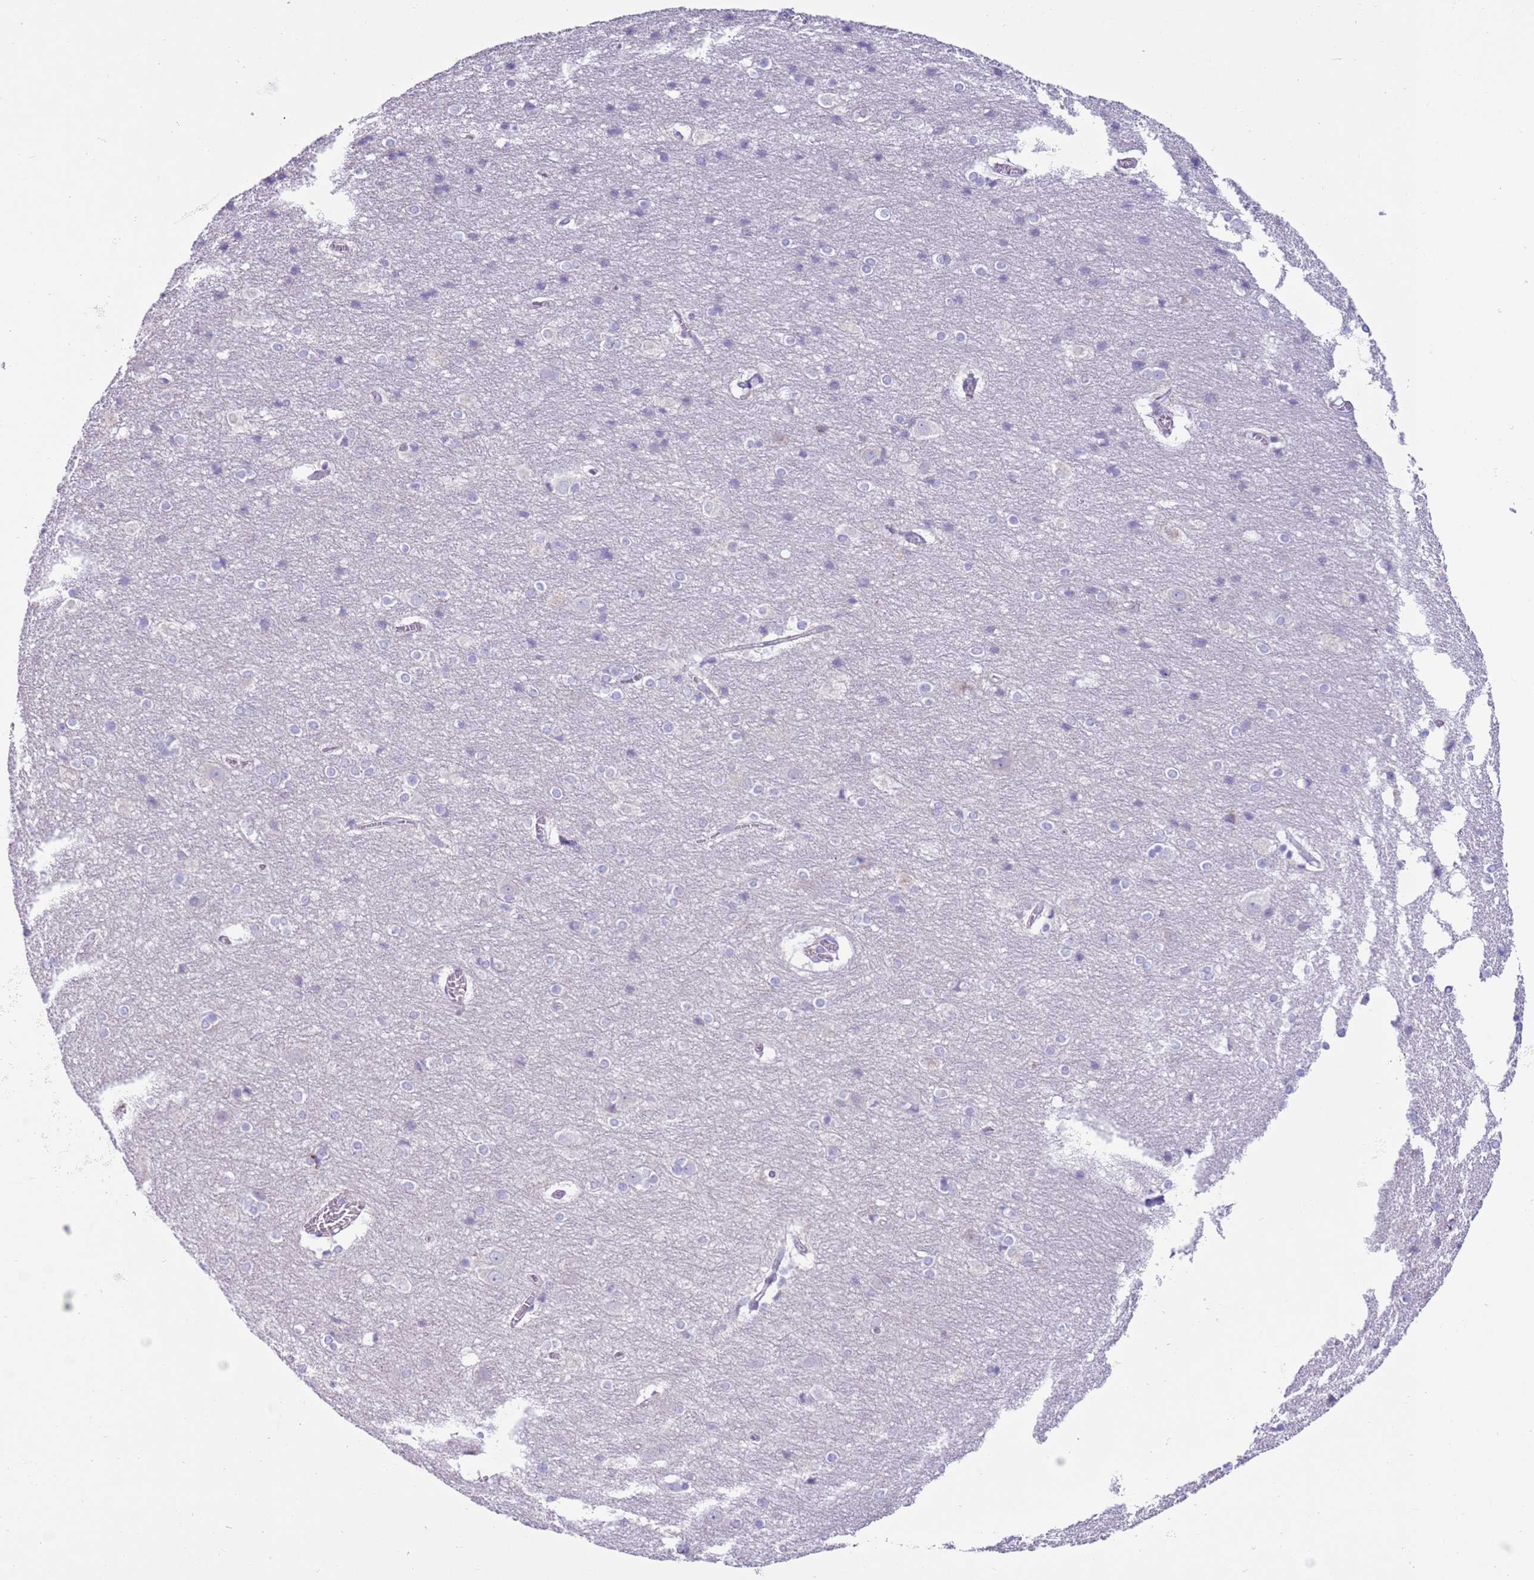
{"staining": {"intensity": "negative", "quantity": "none", "location": "none"}, "tissue": "cerebral cortex", "cell_type": "Endothelial cells", "image_type": "normal", "snomed": [{"axis": "morphology", "description": "Normal tissue, NOS"}, {"axis": "topography", "description": "Cerebral cortex"}], "caption": "A high-resolution photomicrograph shows immunohistochemistry (IHC) staining of normal cerebral cortex, which displays no significant positivity in endothelial cells. Nuclei are stained in blue.", "gene": "OAF", "patient": {"sex": "male", "age": 54}}